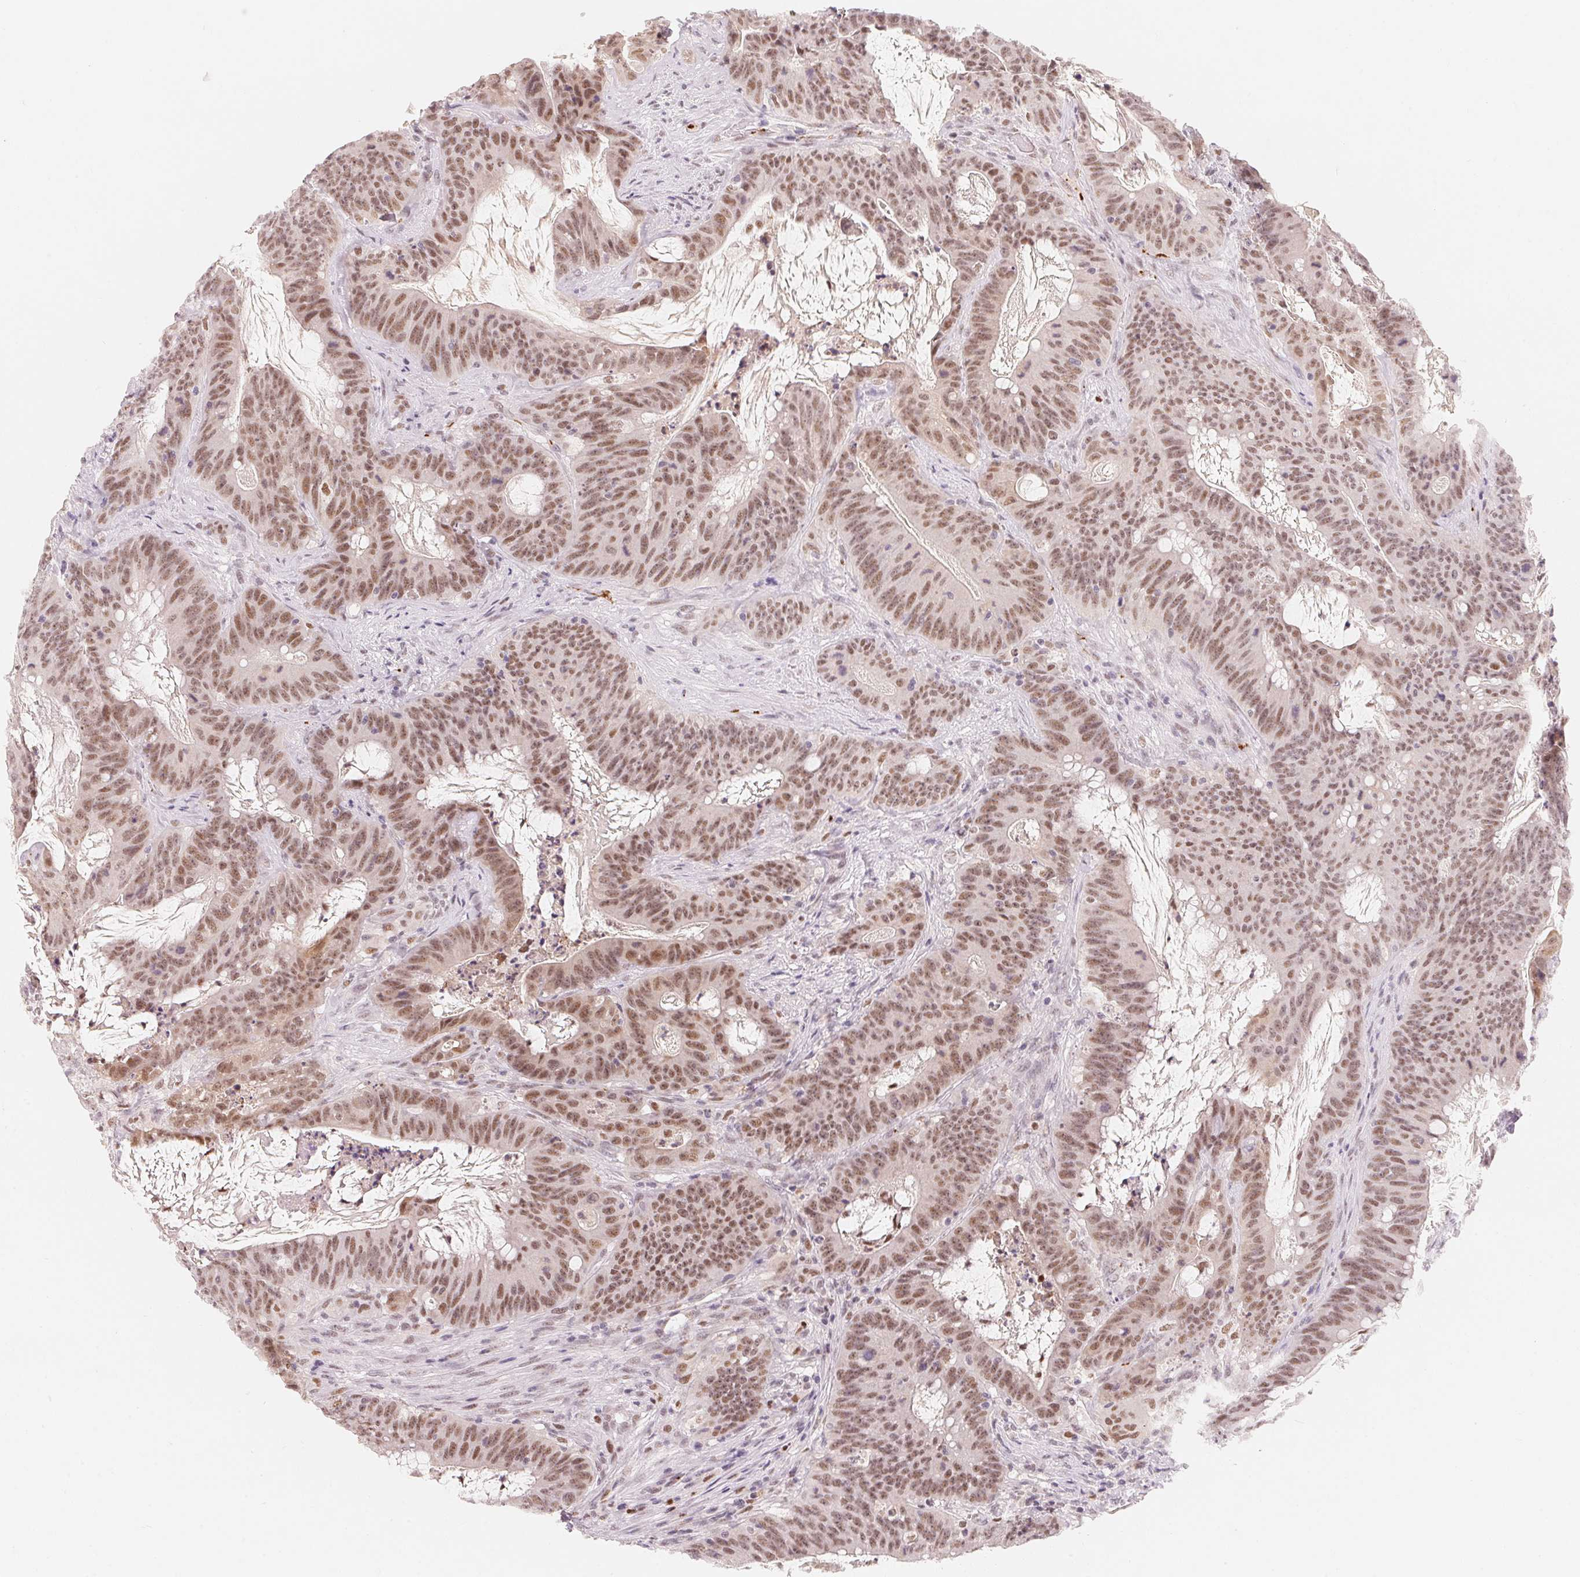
{"staining": {"intensity": "moderate", "quantity": ">75%", "location": "nuclear"}, "tissue": "colorectal cancer", "cell_type": "Tumor cells", "image_type": "cancer", "snomed": [{"axis": "morphology", "description": "Adenocarcinoma, NOS"}, {"axis": "topography", "description": "Colon"}], "caption": "Protein staining of colorectal adenocarcinoma tissue reveals moderate nuclear staining in approximately >75% of tumor cells.", "gene": "ARHGAP22", "patient": {"sex": "male", "age": 33}}